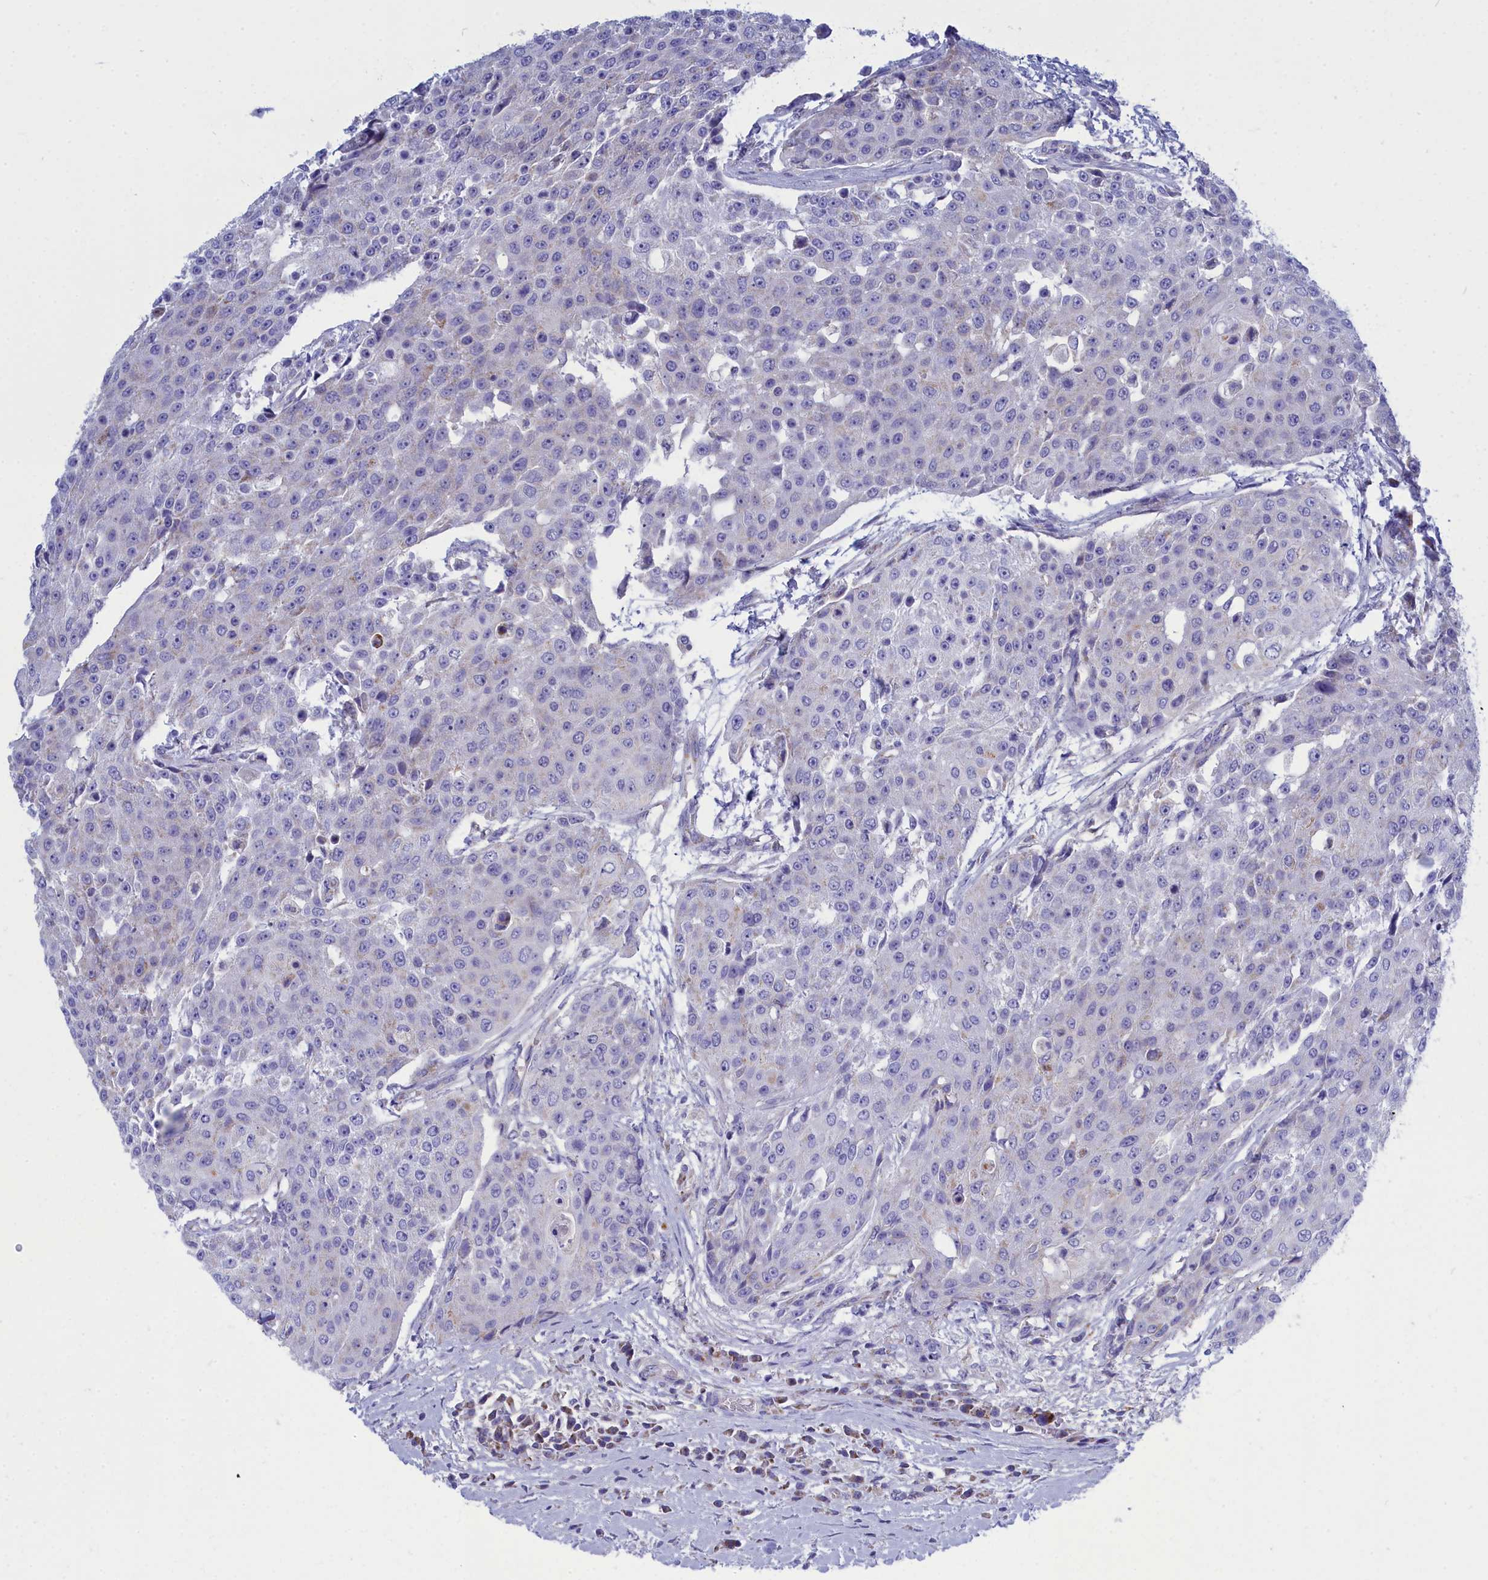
{"staining": {"intensity": "negative", "quantity": "none", "location": "none"}, "tissue": "urothelial cancer", "cell_type": "Tumor cells", "image_type": "cancer", "snomed": [{"axis": "morphology", "description": "Urothelial carcinoma, High grade"}, {"axis": "topography", "description": "Urinary bladder"}], "caption": "Tumor cells show no significant protein staining in high-grade urothelial carcinoma.", "gene": "CCRL2", "patient": {"sex": "female", "age": 63}}